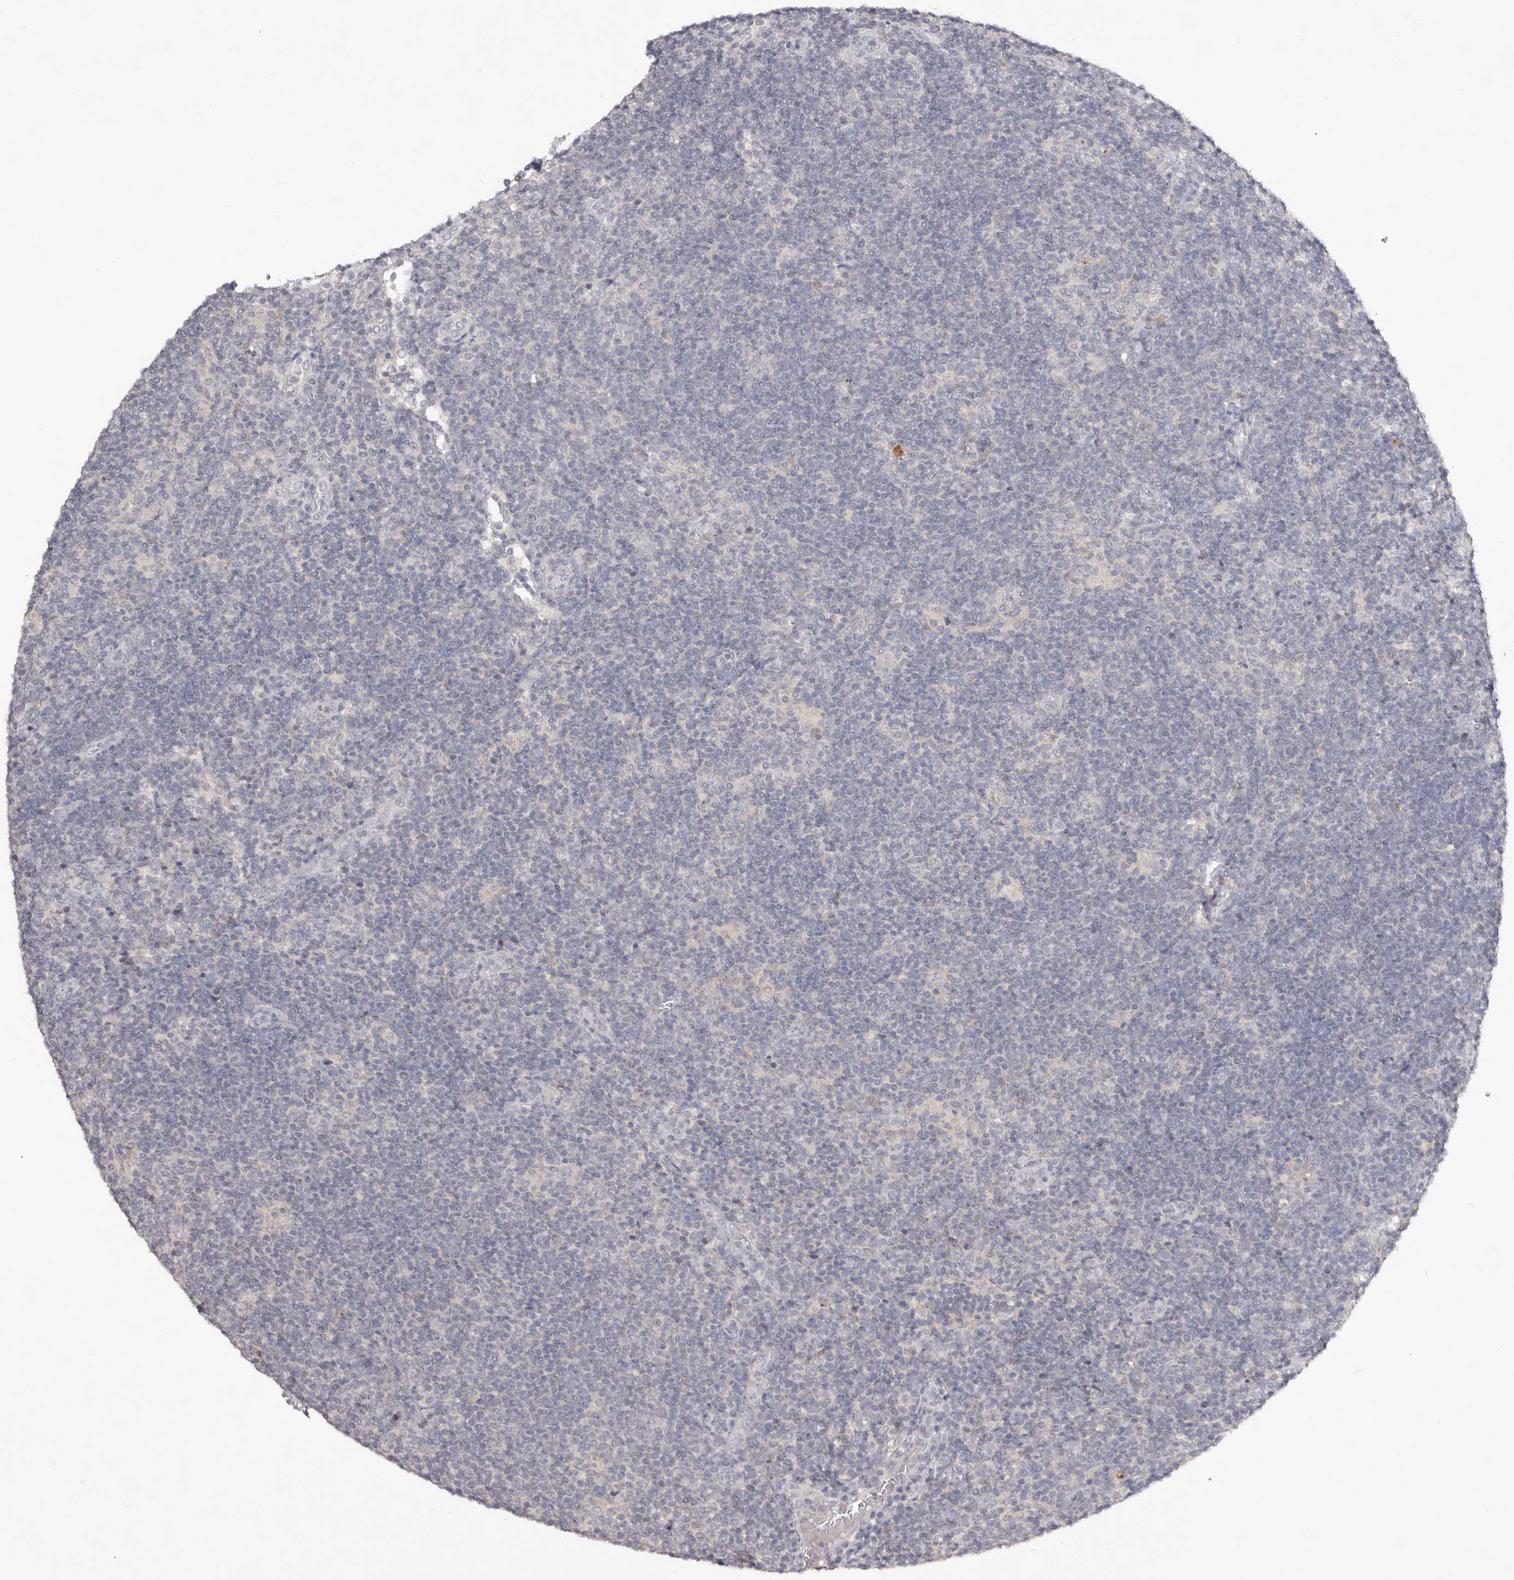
{"staining": {"intensity": "negative", "quantity": "none", "location": "none"}, "tissue": "lymphoma", "cell_type": "Tumor cells", "image_type": "cancer", "snomed": [{"axis": "morphology", "description": "Hodgkin's disease, NOS"}, {"axis": "topography", "description": "Lymph node"}], "caption": "Lymphoma stained for a protein using IHC displays no staining tumor cells.", "gene": "SCUBE2", "patient": {"sex": "female", "age": 57}}